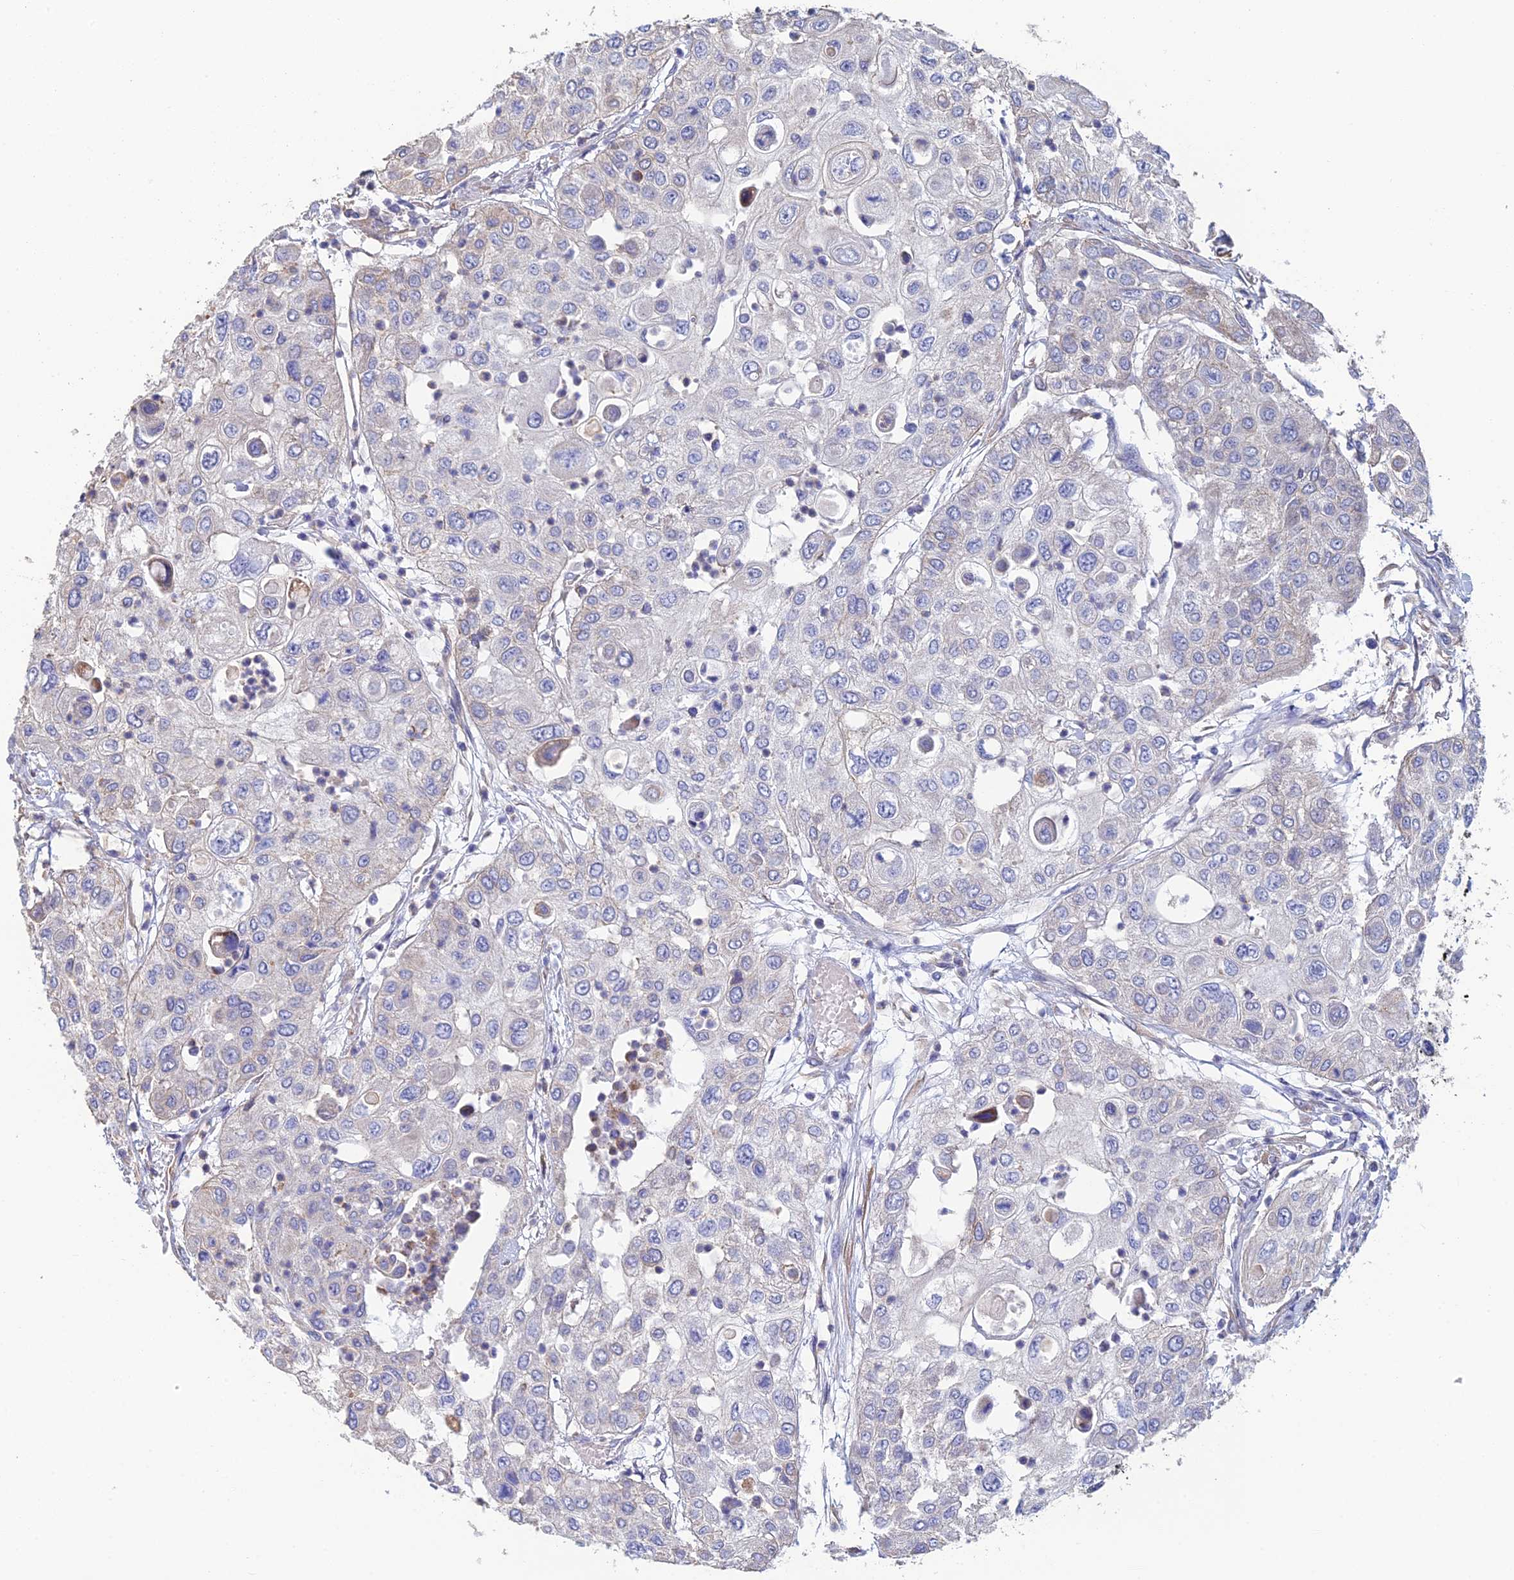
{"staining": {"intensity": "negative", "quantity": "none", "location": "none"}, "tissue": "urothelial cancer", "cell_type": "Tumor cells", "image_type": "cancer", "snomed": [{"axis": "morphology", "description": "Urothelial carcinoma, High grade"}, {"axis": "topography", "description": "Urinary bladder"}], "caption": "Tumor cells are negative for brown protein staining in urothelial cancer.", "gene": "PCDHA5", "patient": {"sex": "female", "age": 79}}